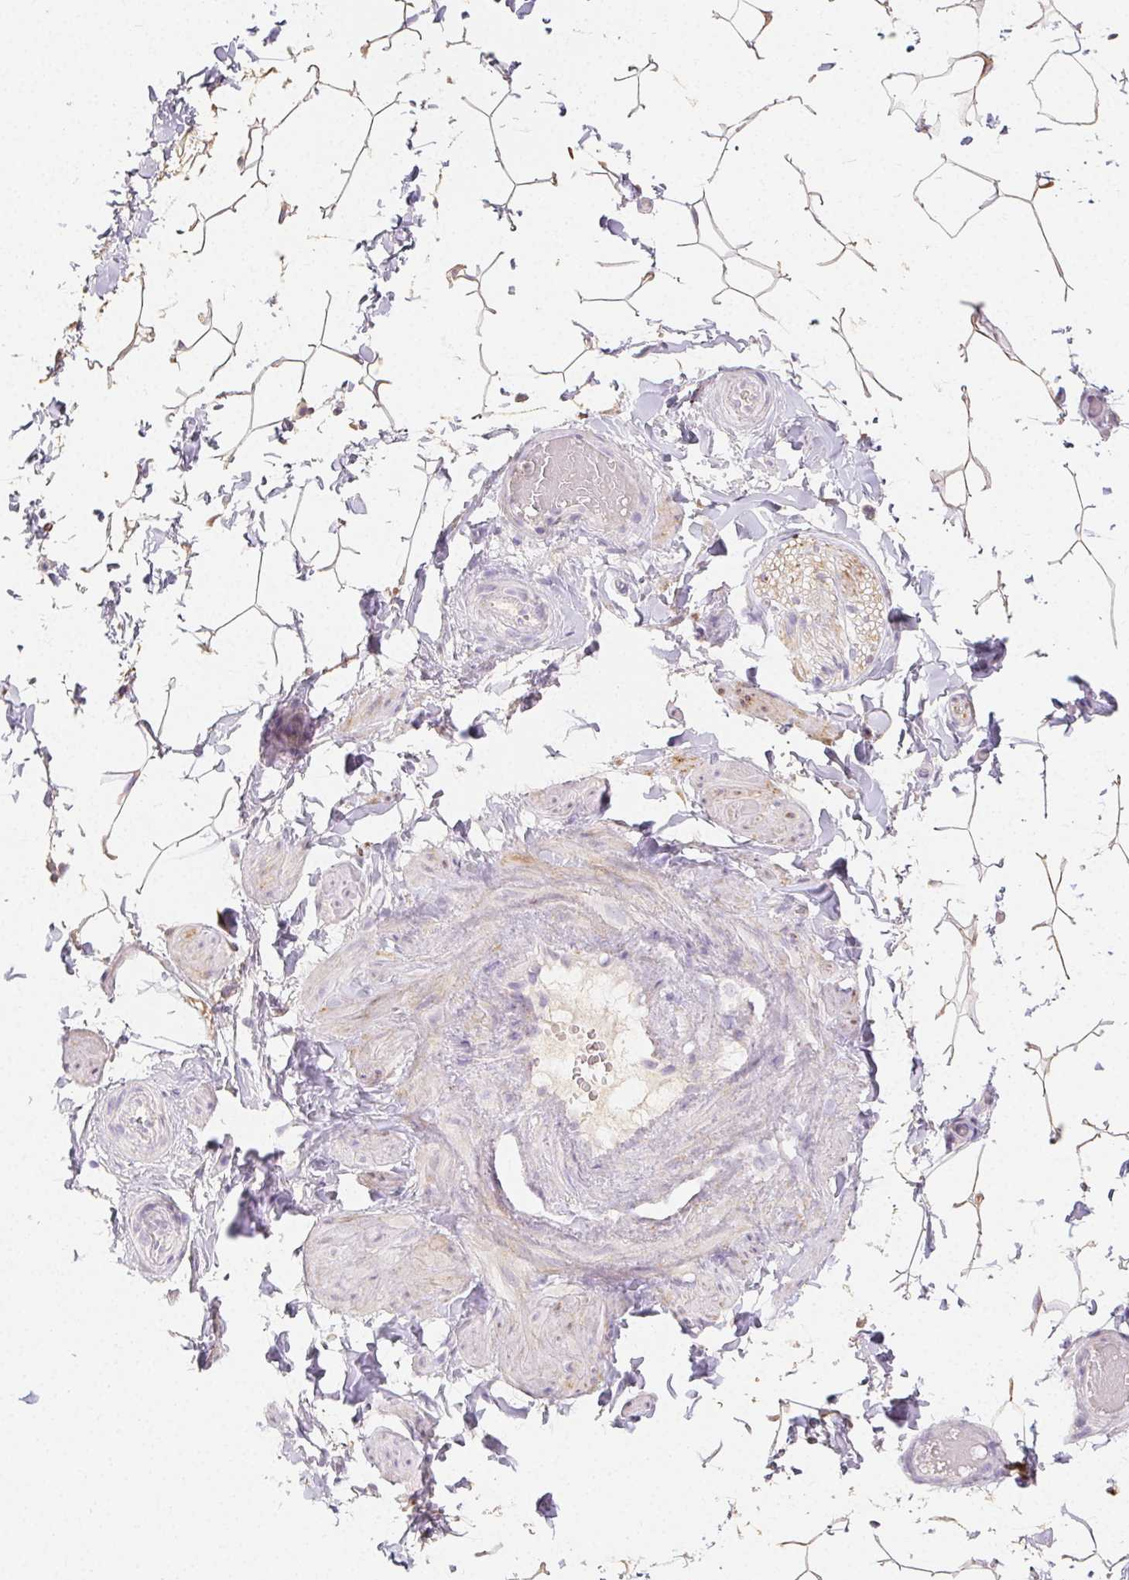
{"staining": {"intensity": "negative", "quantity": "none", "location": "none"}, "tissue": "adipose tissue", "cell_type": "Adipocytes", "image_type": "normal", "snomed": [{"axis": "morphology", "description": "Normal tissue, NOS"}, {"axis": "topography", "description": "Epididymis"}, {"axis": "topography", "description": "Peripheral nerve tissue"}], "caption": "IHC histopathology image of benign adipose tissue: adipose tissue stained with DAB (3,3'-diaminobenzidine) displays no significant protein positivity in adipocytes.", "gene": "ACVR1B", "patient": {"sex": "male", "age": 32}}